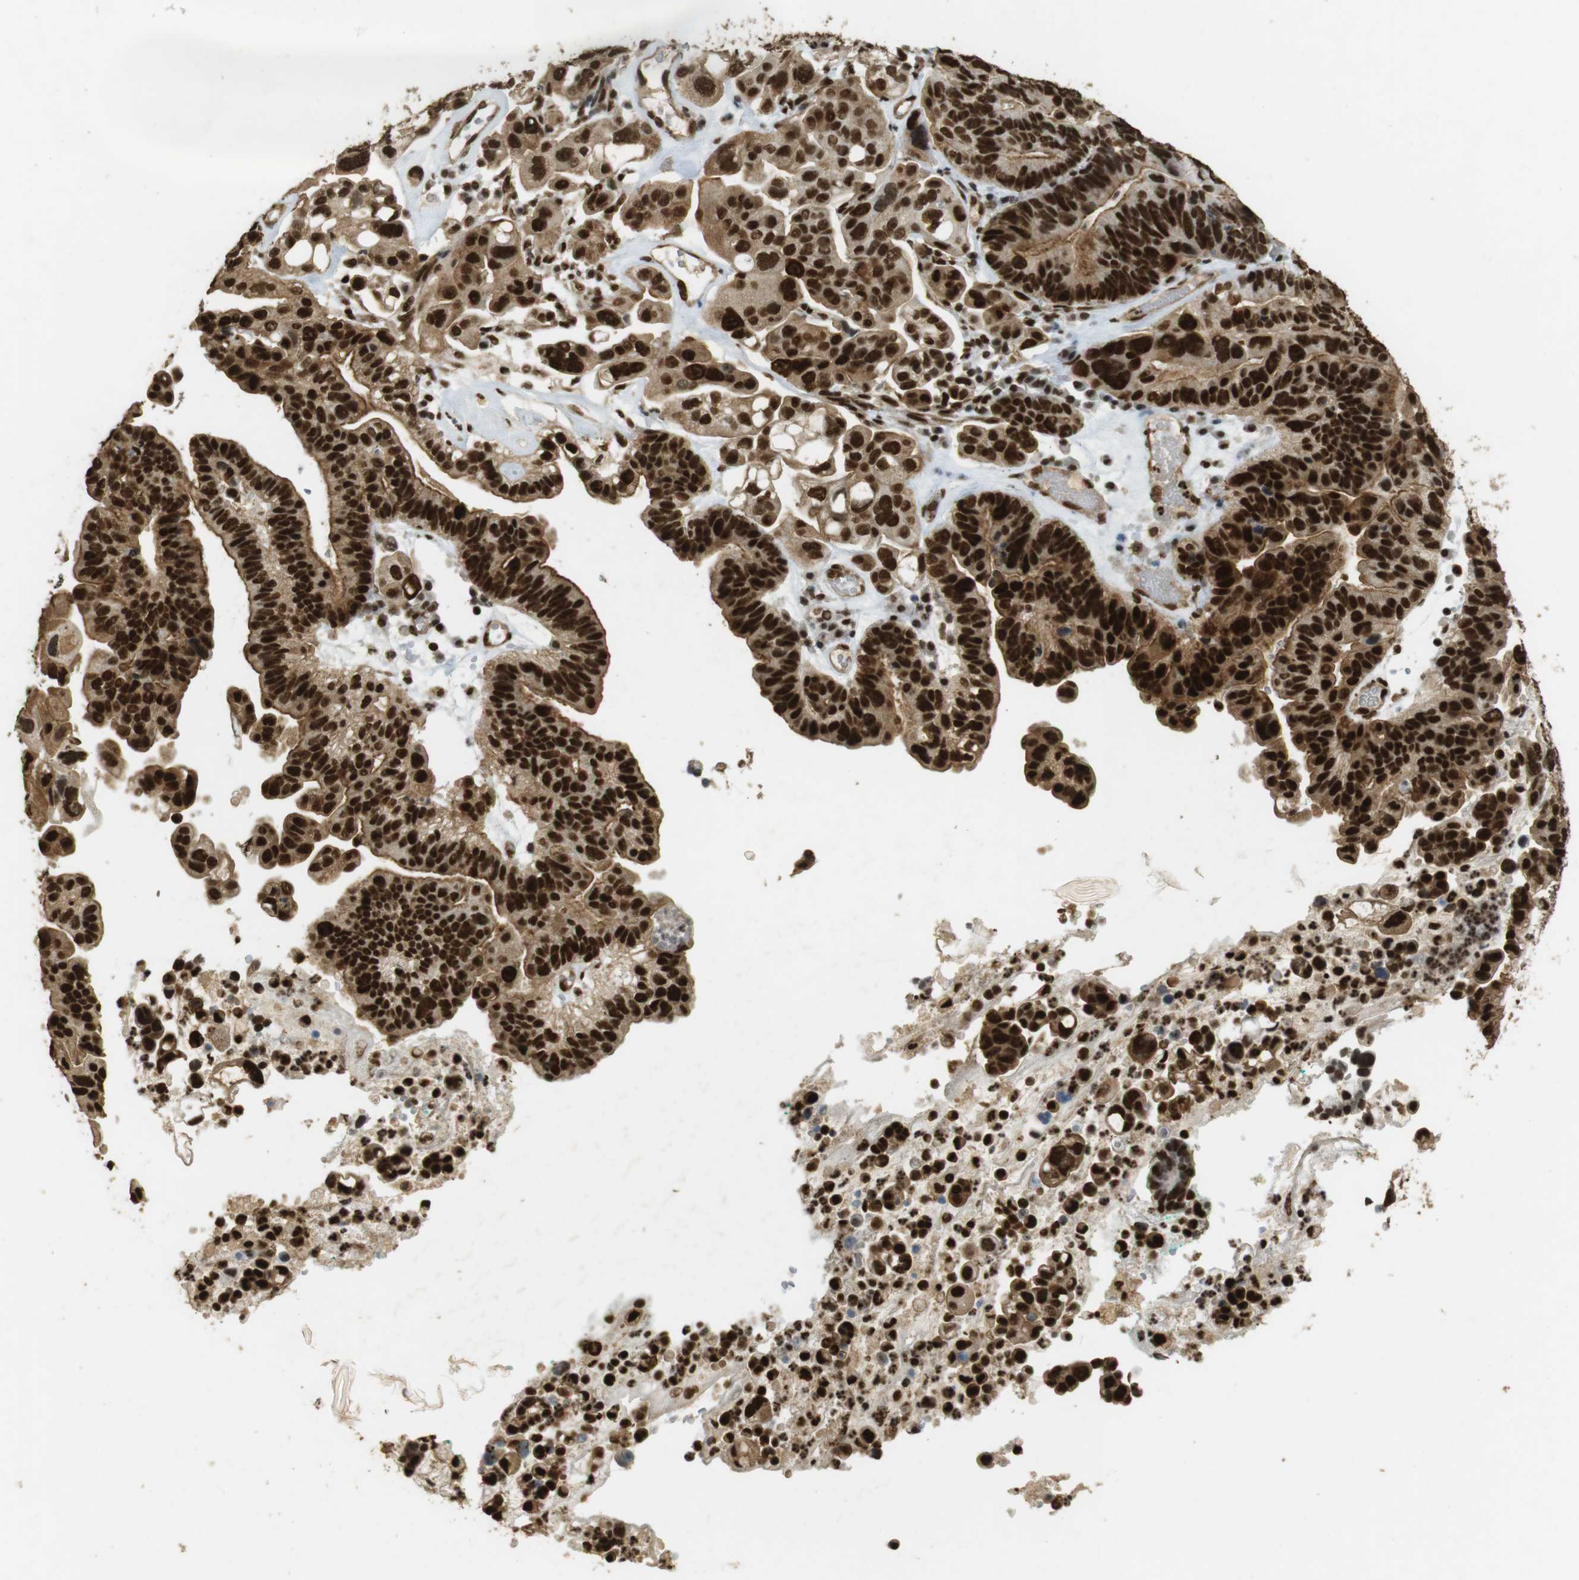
{"staining": {"intensity": "strong", "quantity": ">75%", "location": "cytoplasmic/membranous,nuclear"}, "tissue": "ovarian cancer", "cell_type": "Tumor cells", "image_type": "cancer", "snomed": [{"axis": "morphology", "description": "Cystadenocarcinoma, serous, NOS"}, {"axis": "topography", "description": "Ovary"}], "caption": "IHC photomicrograph of neoplastic tissue: ovarian cancer (serous cystadenocarcinoma) stained using immunohistochemistry shows high levels of strong protein expression localized specifically in the cytoplasmic/membranous and nuclear of tumor cells, appearing as a cytoplasmic/membranous and nuclear brown color.", "gene": "GATA4", "patient": {"sex": "female", "age": 56}}